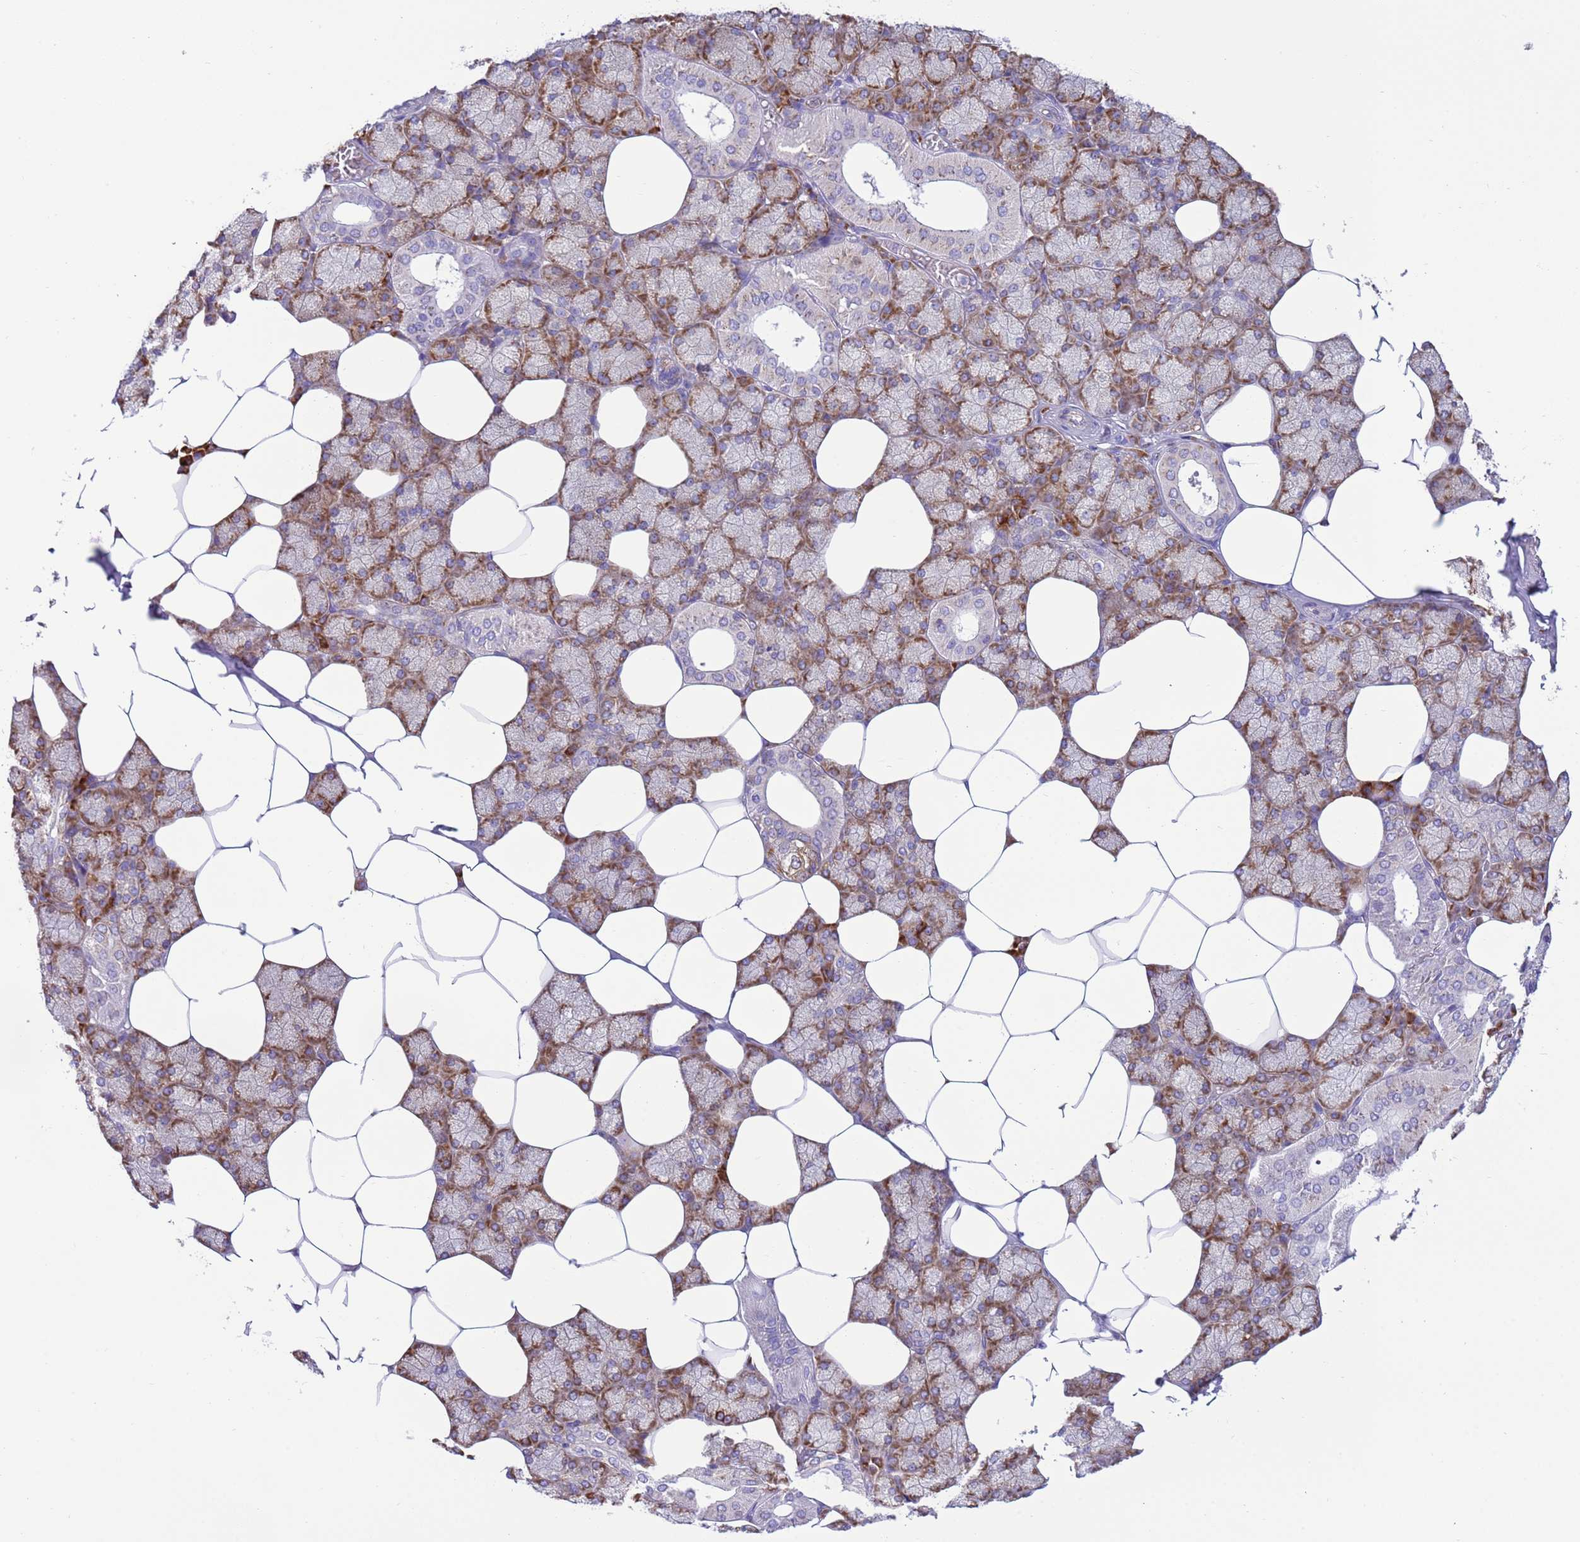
{"staining": {"intensity": "moderate", "quantity": ">75%", "location": "cytoplasmic/membranous"}, "tissue": "salivary gland", "cell_type": "Glandular cells", "image_type": "normal", "snomed": [{"axis": "morphology", "description": "Normal tissue, NOS"}, {"axis": "topography", "description": "Salivary gland"}], "caption": "Moderate cytoplasmic/membranous staining for a protein is appreciated in approximately >75% of glandular cells of normal salivary gland using immunohistochemistry.", "gene": "VARS1", "patient": {"sex": "male", "age": 62}}